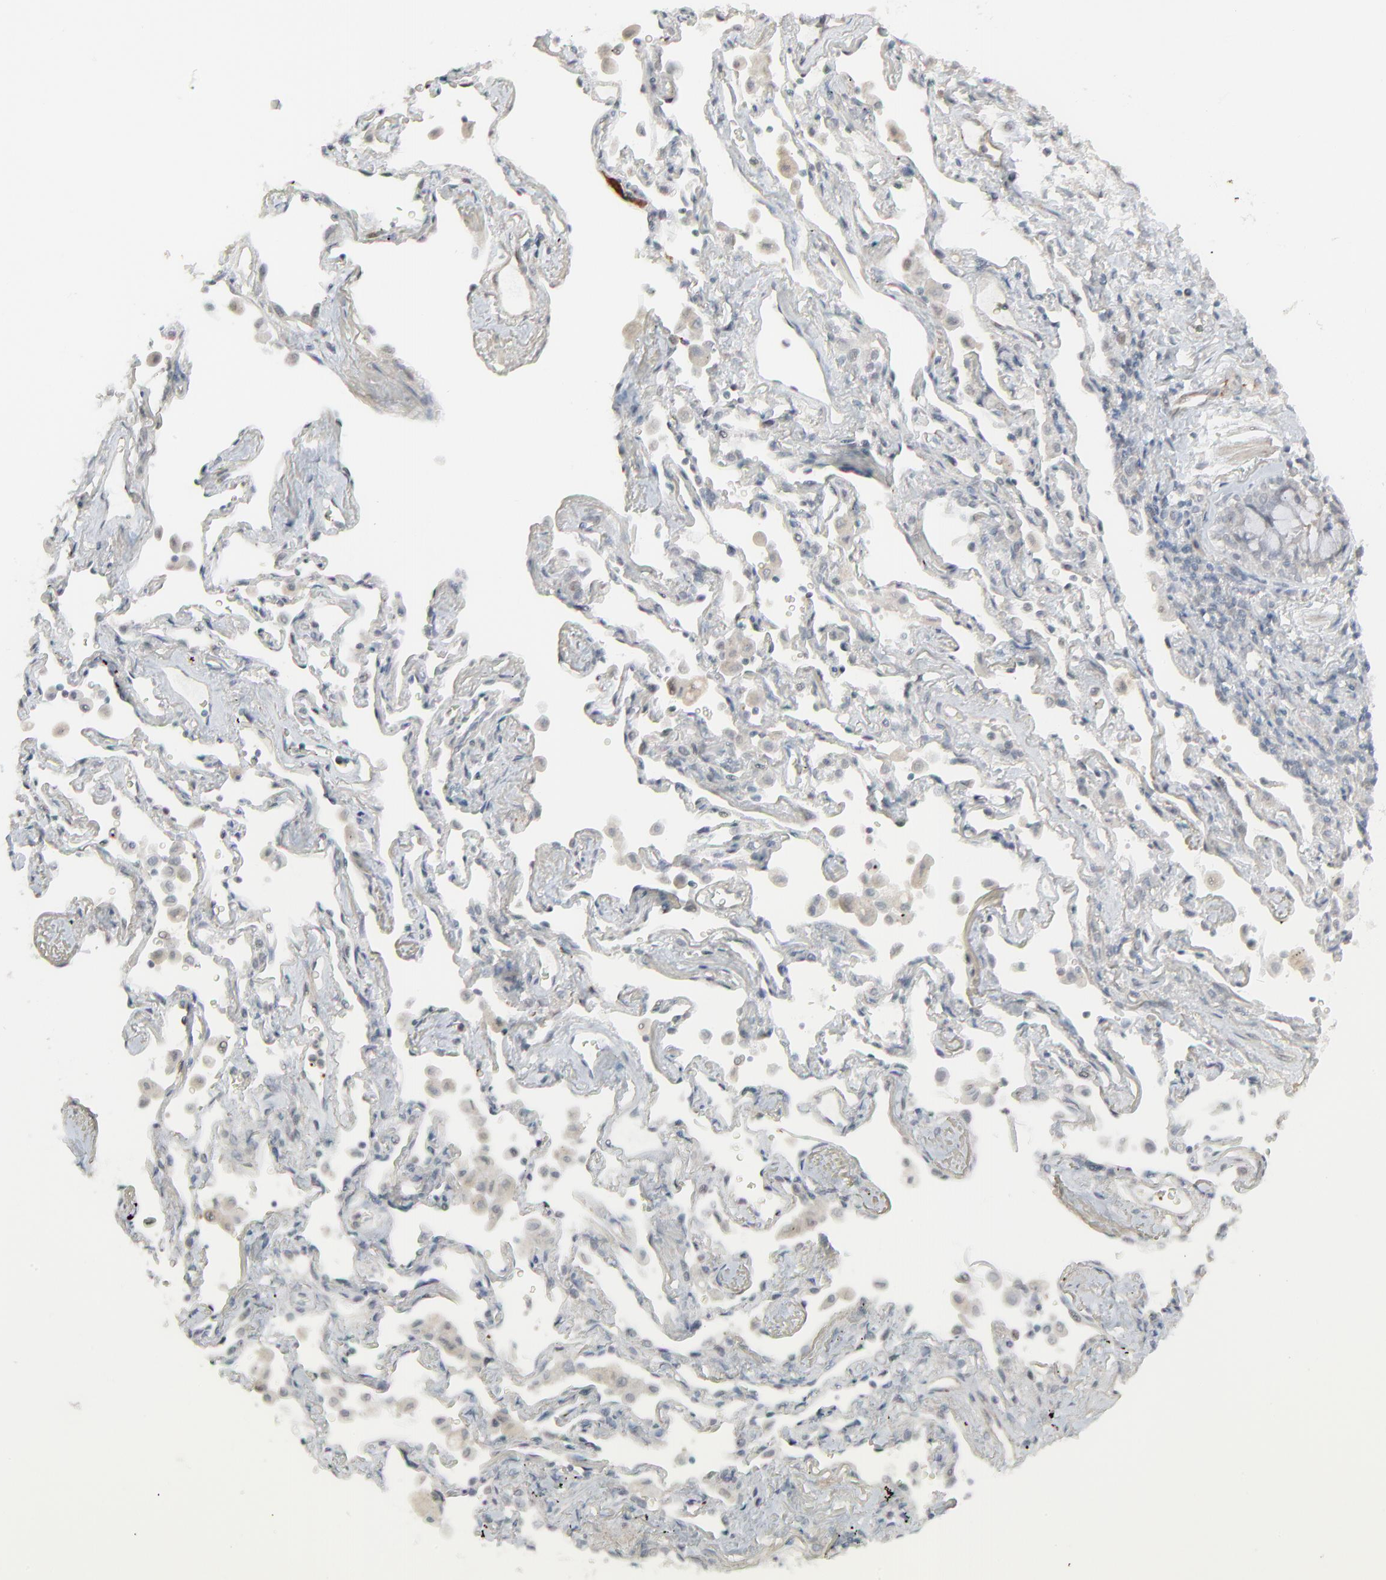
{"staining": {"intensity": "negative", "quantity": "none", "location": "none"}, "tissue": "lung cancer", "cell_type": "Tumor cells", "image_type": "cancer", "snomed": [{"axis": "morphology", "description": "Squamous cell carcinoma, NOS"}, {"axis": "topography", "description": "Lung"}], "caption": "This is a photomicrograph of immunohistochemistry (IHC) staining of lung squamous cell carcinoma, which shows no expression in tumor cells.", "gene": "NEUROD1", "patient": {"sex": "female", "age": 67}}